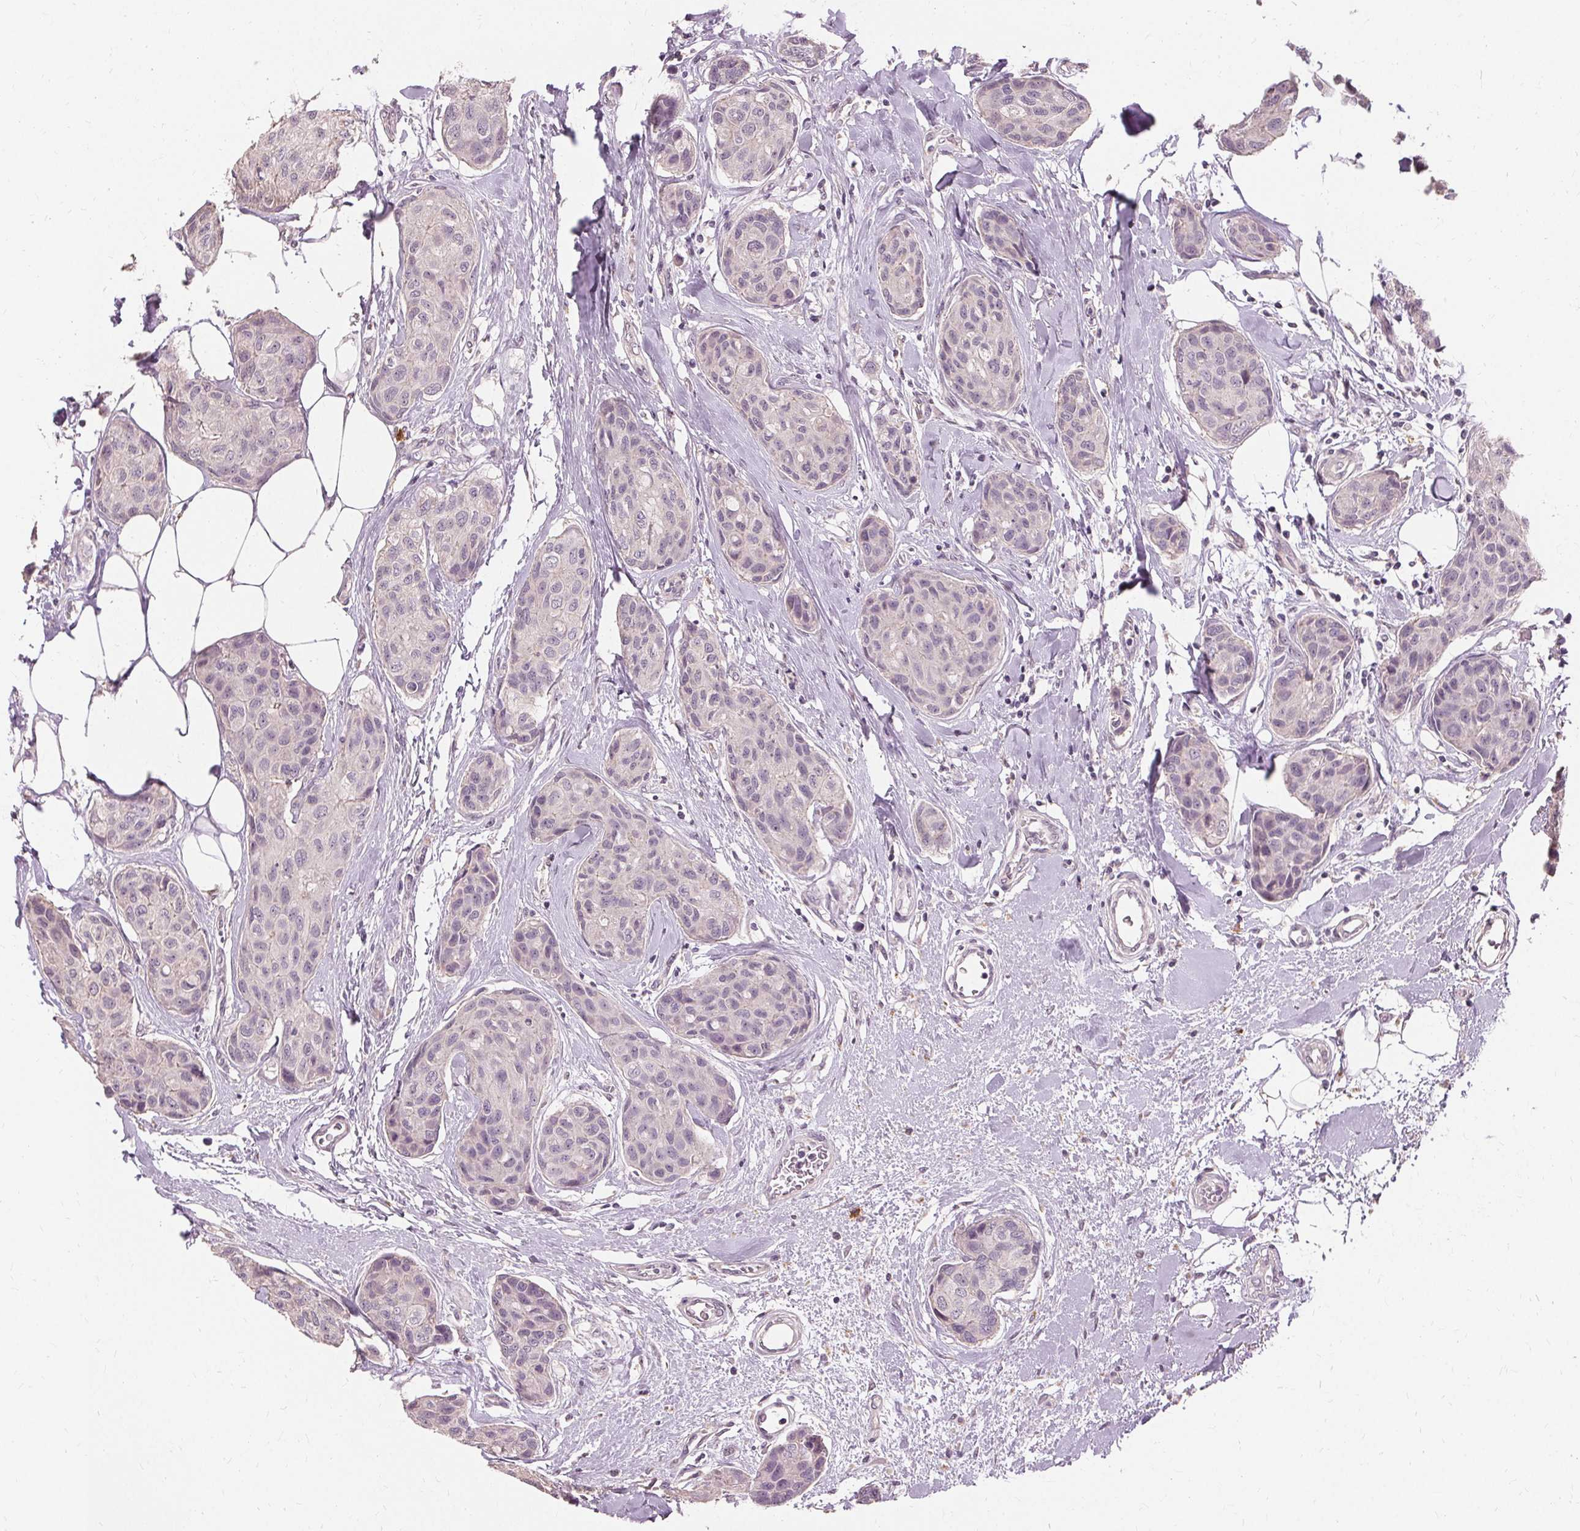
{"staining": {"intensity": "negative", "quantity": "none", "location": "none"}, "tissue": "breast cancer", "cell_type": "Tumor cells", "image_type": "cancer", "snomed": [{"axis": "morphology", "description": "Duct carcinoma"}, {"axis": "topography", "description": "Breast"}], "caption": "IHC micrograph of neoplastic tissue: breast cancer (invasive ductal carcinoma) stained with DAB (3,3'-diaminobenzidine) displays no significant protein positivity in tumor cells. (IHC, brightfield microscopy, high magnification).", "gene": "SIGLEC6", "patient": {"sex": "female", "age": 80}}